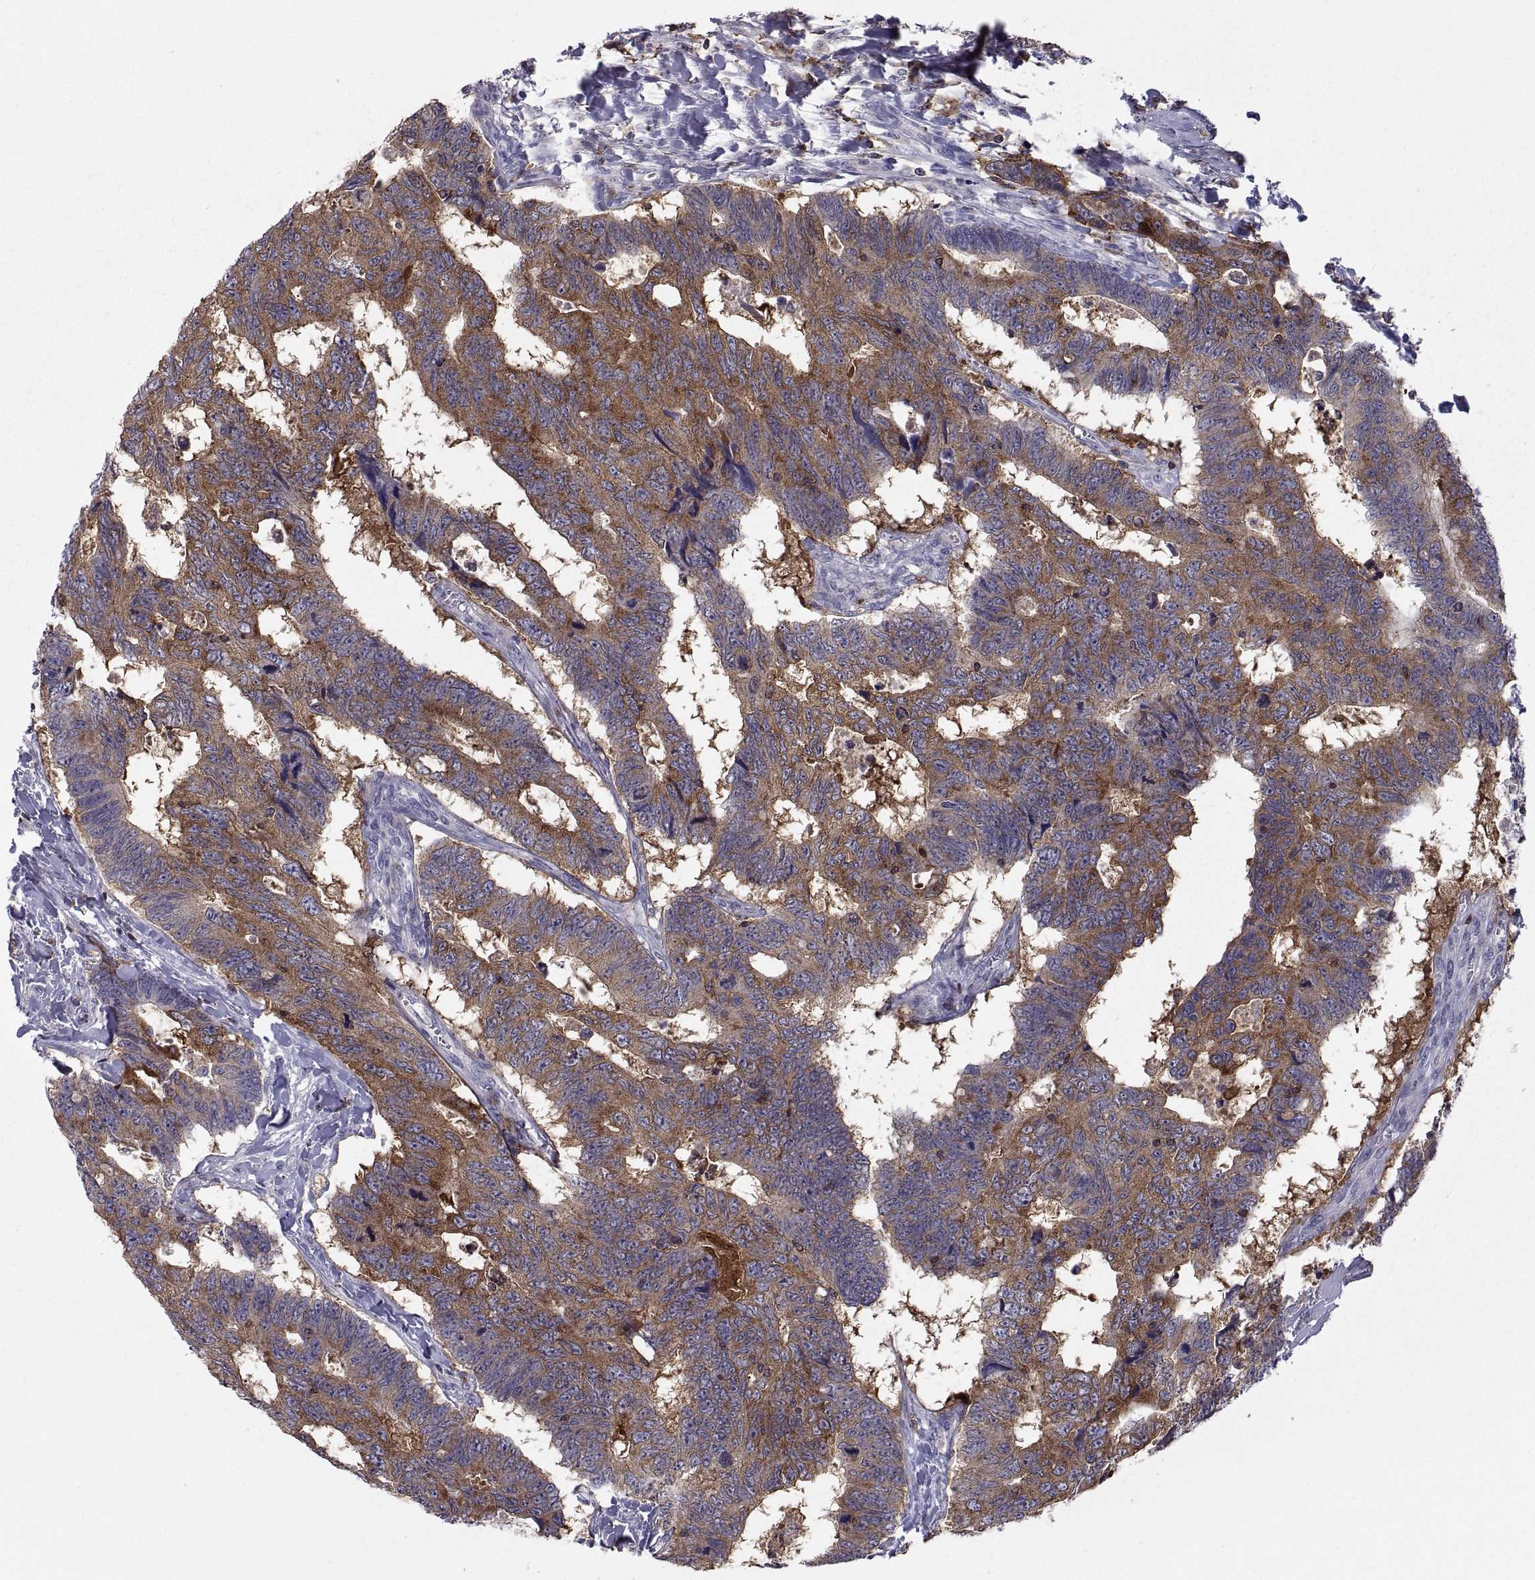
{"staining": {"intensity": "strong", "quantity": "<25%", "location": "cytoplasmic/membranous"}, "tissue": "colorectal cancer", "cell_type": "Tumor cells", "image_type": "cancer", "snomed": [{"axis": "morphology", "description": "Adenocarcinoma, NOS"}, {"axis": "topography", "description": "Colon"}], "caption": "The immunohistochemical stain labels strong cytoplasmic/membranous staining in tumor cells of adenocarcinoma (colorectal) tissue.", "gene": "EZR", "patient": {"sex": "female", "age": 77}}